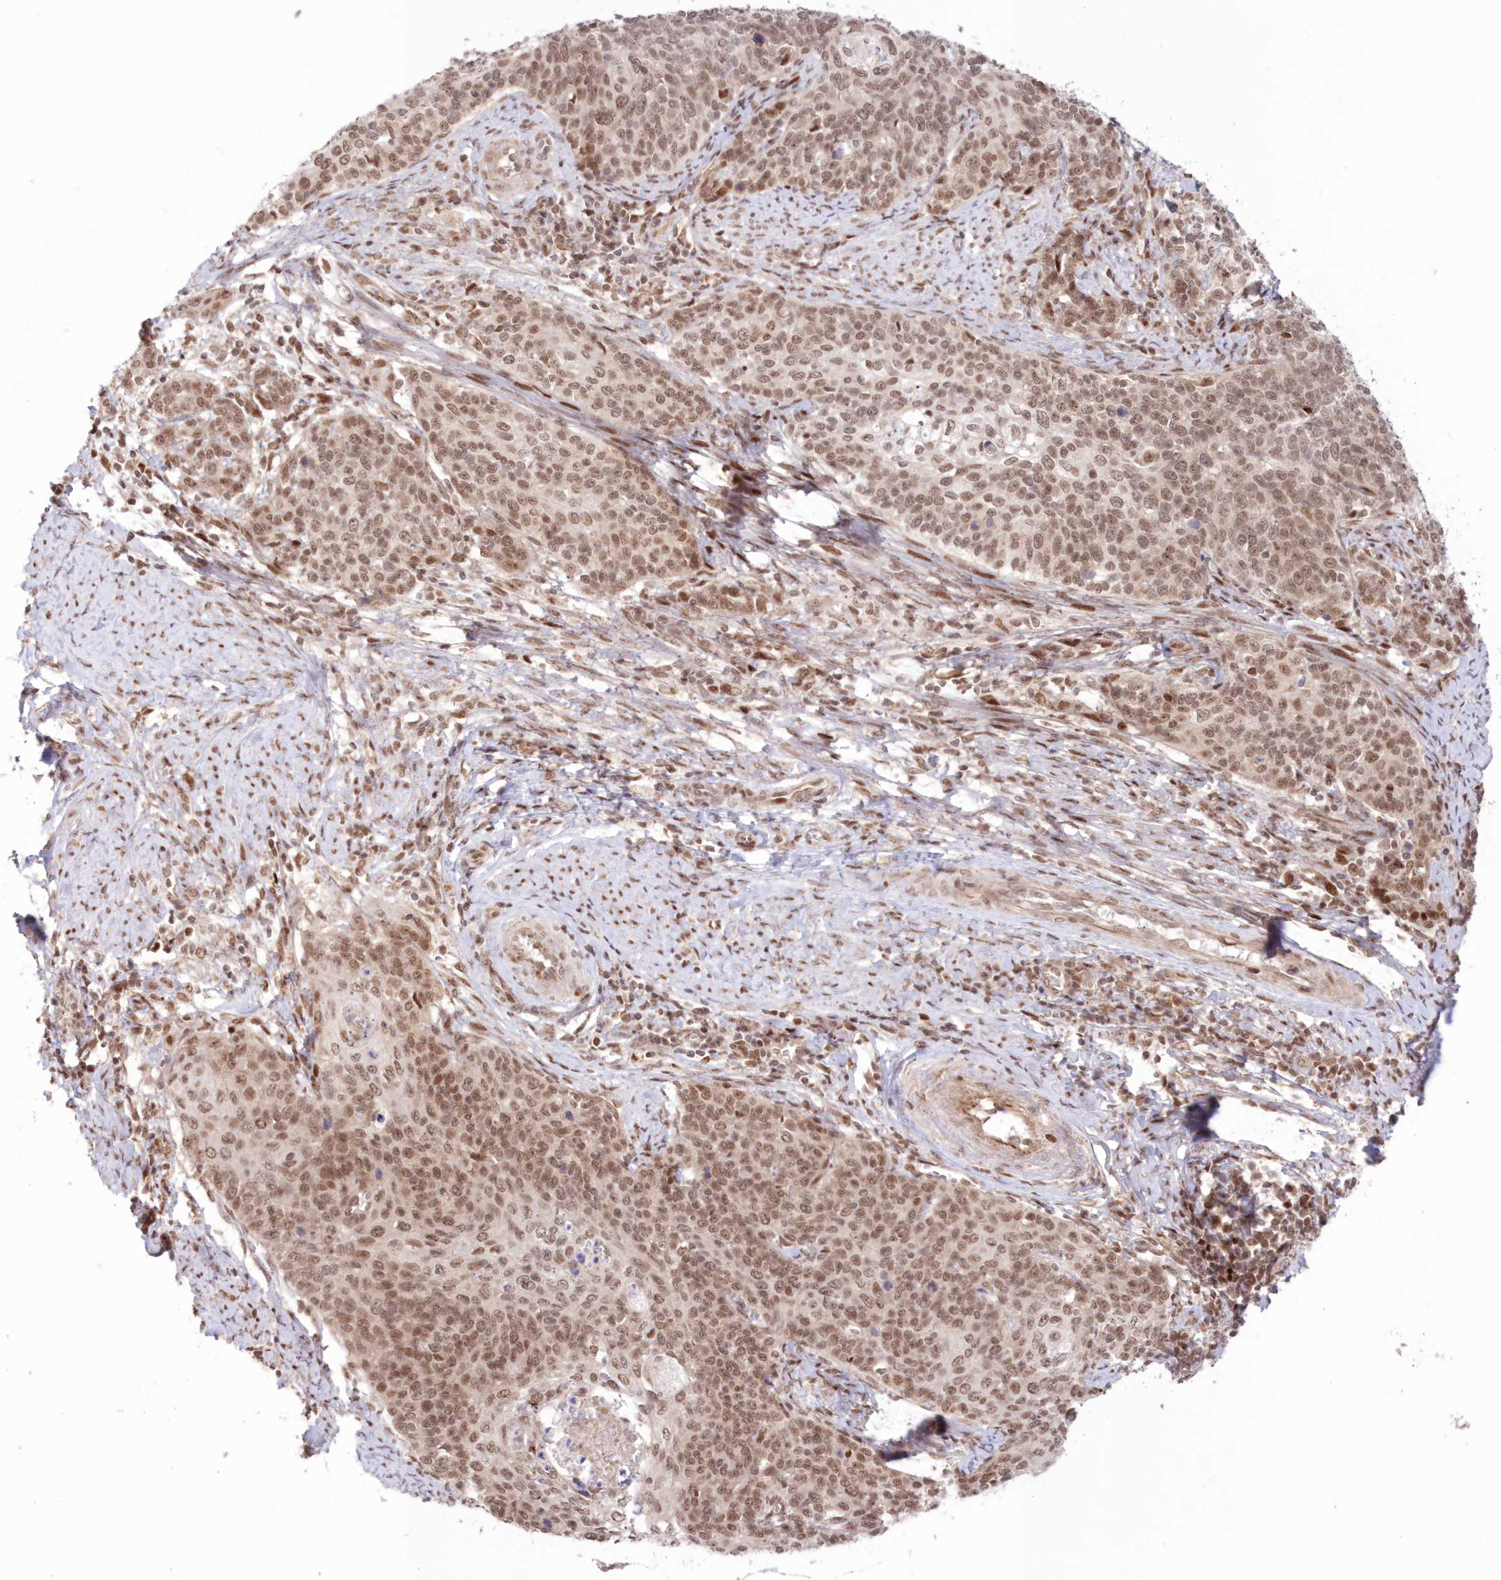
{"staining": {"intensity": "moderate", "quantity": ">75%", "location": "nuclear"}, "tissue": "cervical cancer", "cell_type": "Tumor cells", "image_type": "cancer", "snomed": [{"axis": "morphology", "description": "Squamous cell carcinoma, NOS"}, {"axis": "topography", "description": "Cervix"}], "caption": "Approximately >75% of tumor cells in human cervical squamous cell carcinoma demonstrate moderate nuclear protein staining as visualized by brown immunohistochemical staining.", "gene": "NOA1", "patient": {"sex": "female", "age": 39}}